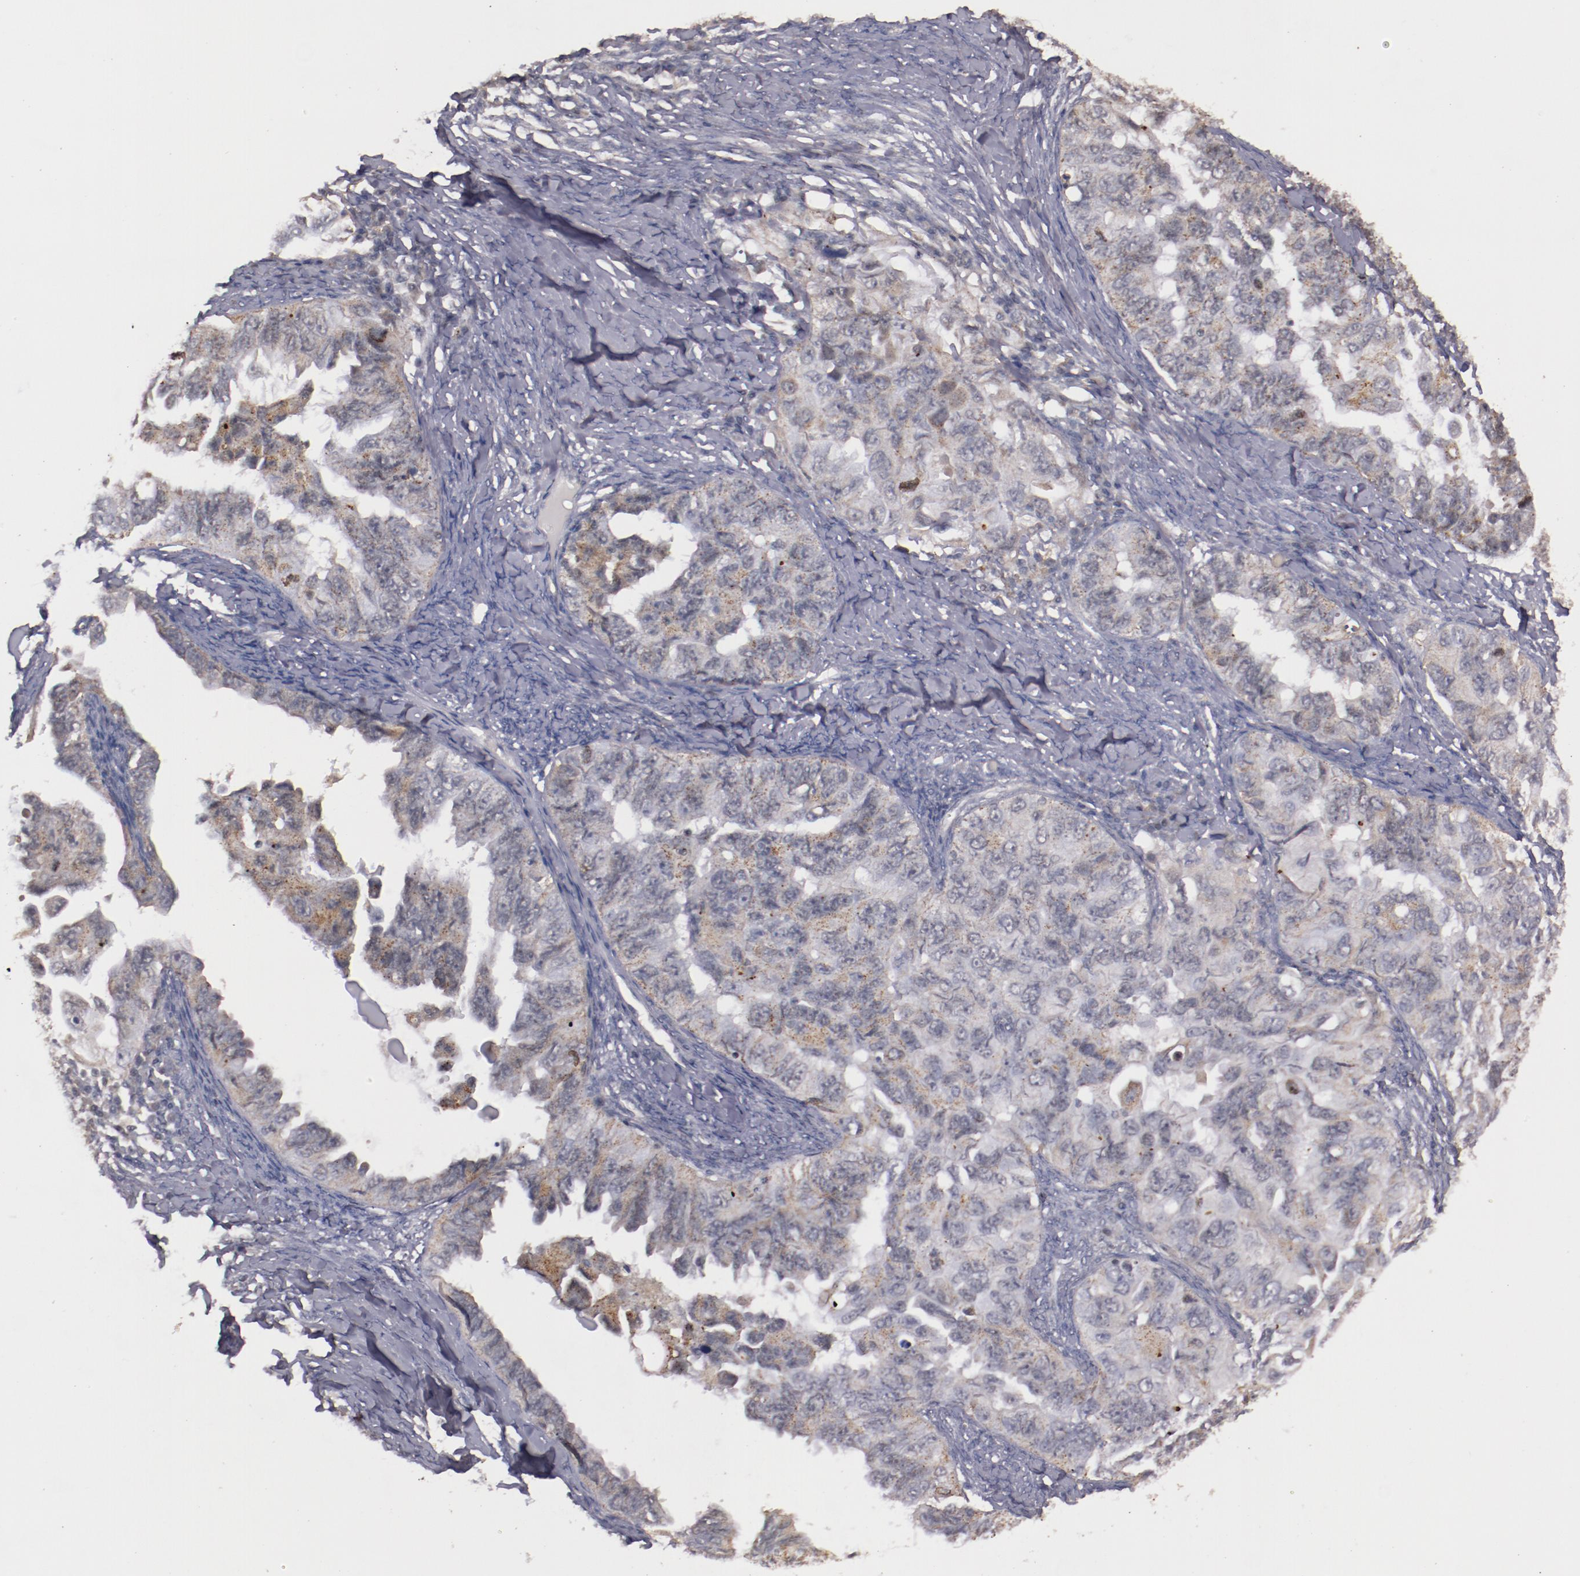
{"staining": {"intensity": "weak", "quantity": "25%-75%", "location": "cytoplasmic/membranous"}, "tissue": "ovarian cancer", "cell_type": "Tumor cells", "image_type": "cancer", "snomed": [{"axis": "morphology", "description": "Cystadenocarcinoma, serous, NOS"}, {"axis": "topography", "description": "Ovary"}], "caption": "Ovarian serous cystadenocarcinoma tissue shows weak cytoplasmic/membranous staining in about 25%-75% of tumor cells, visualized by immunohistochemistry.", "gene": "SYP", "patient": {"sex": "female", "age": 82}}